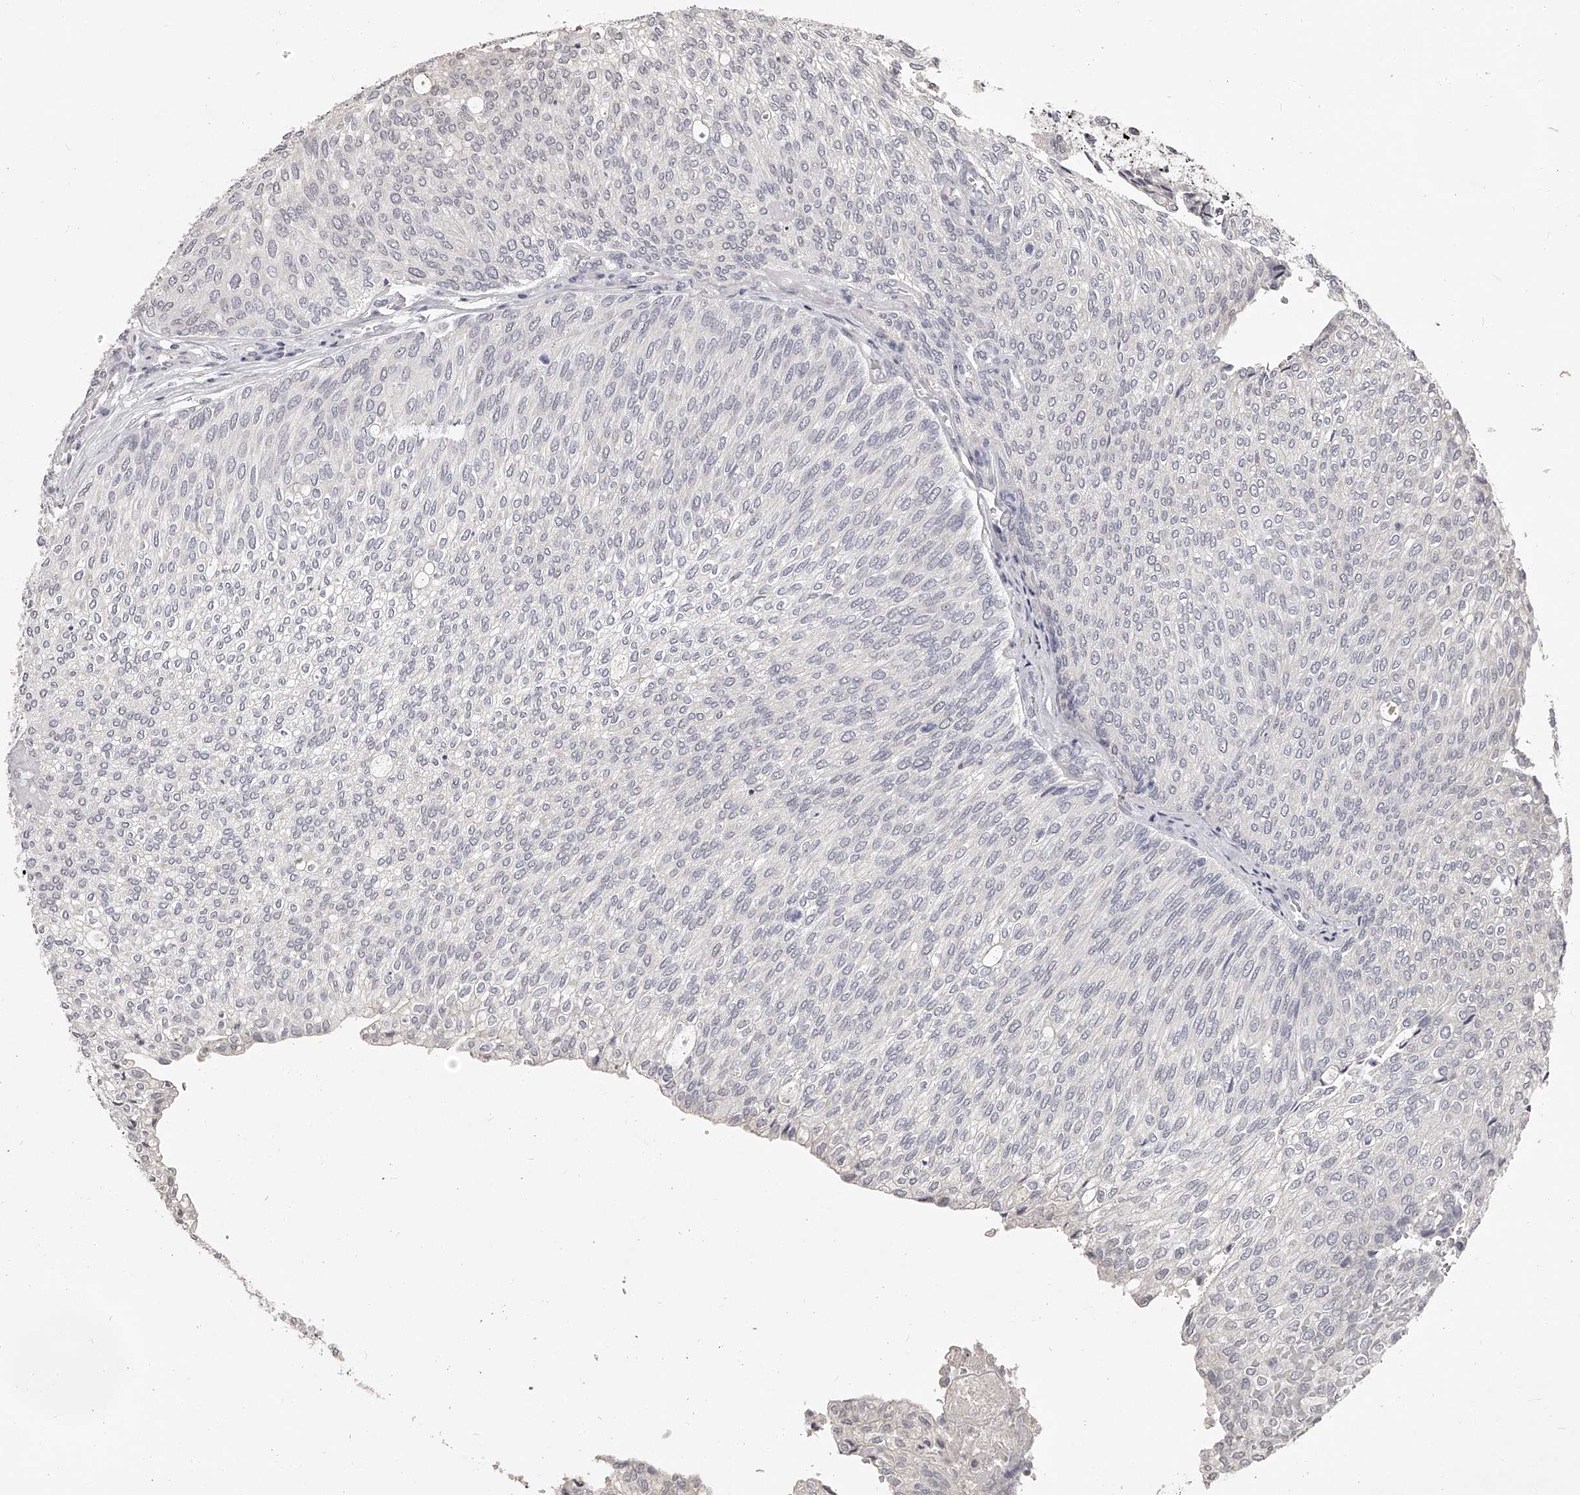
{"staining": {"intensity": "negative", "quantity": "none", "location": "none"}, "tissue": "urothelial cancer", "cell_type": "Tumor cells", "image_type": "cancer", "snomed": [{"axis": "morphology", "description": "Urothelial carcinoma, Low grade"}, {"axis": "topography", "description": "Urinary bladder"}], "caption": "Immunohistochemistry photomicrograph of human urothelial cancer stained for a protein (brown), which displays no staining in tumor cells. The staining is performed using DAB brown chromogen with nuclei counter-stained in using hematoxylin.", "gene": "NT5DC1", "patient": {"sex": "female", "age": 79}}